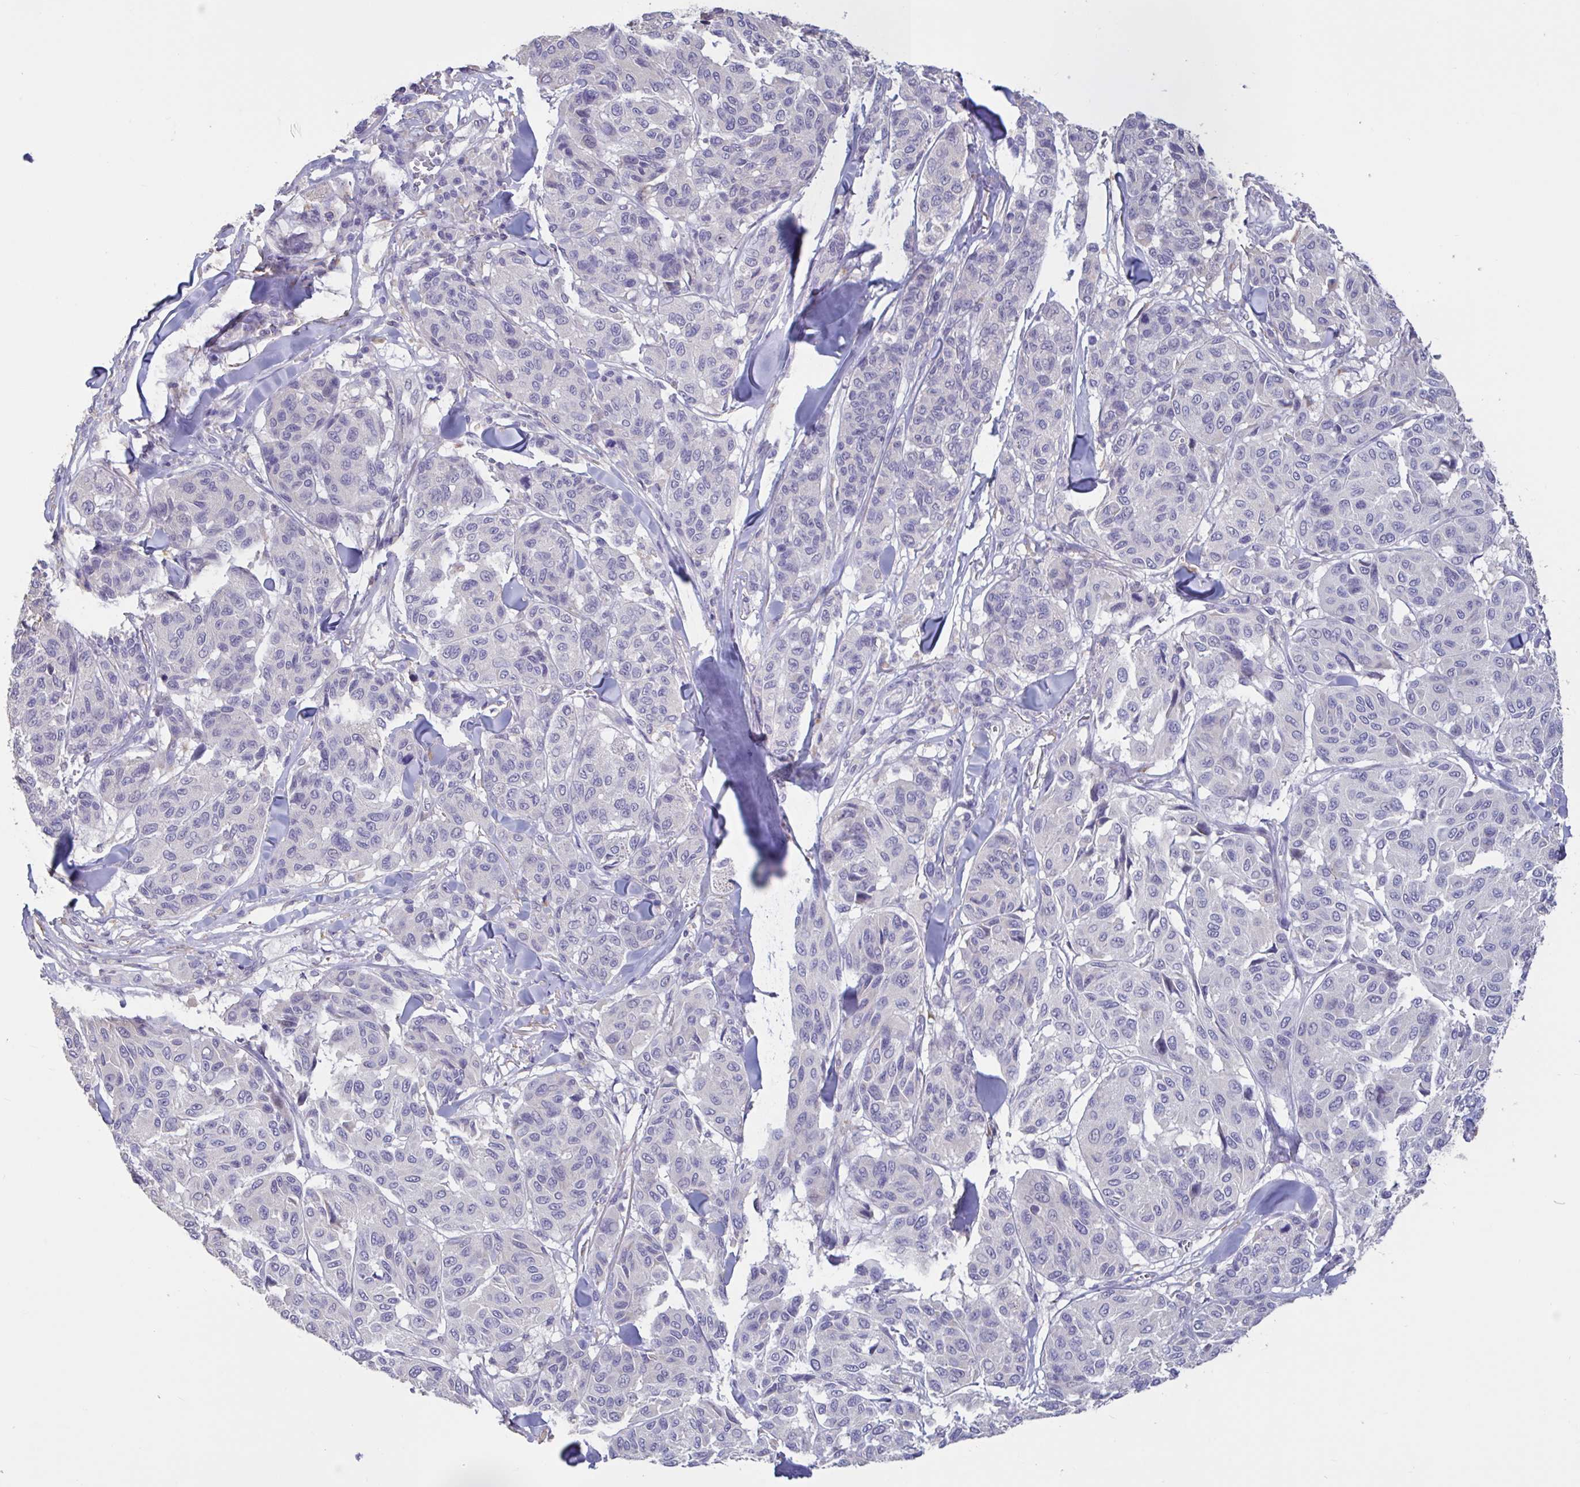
{"staining": {"intensity": "negative", "quantity": "none", "location": "none"}, "tissue": "melanoma", "cell_type": "Tumor cells", "image_type": "cancer", "snomed": [{"axis": "morphology", "description": "Malignant melanoma, NOS"}, {"axis": "topography", "description": "Skin"}], "caption": "This photomicrograph is of melanoma stained with immunohistochemistry (IHC) to label a protein in brown with the nuclei are counter-stained blue. There is no expression in tumor cells. (DAB IHC, high magnification).", "gene": "DDX39A", "patient": {"sex": "female", "age": 66}}